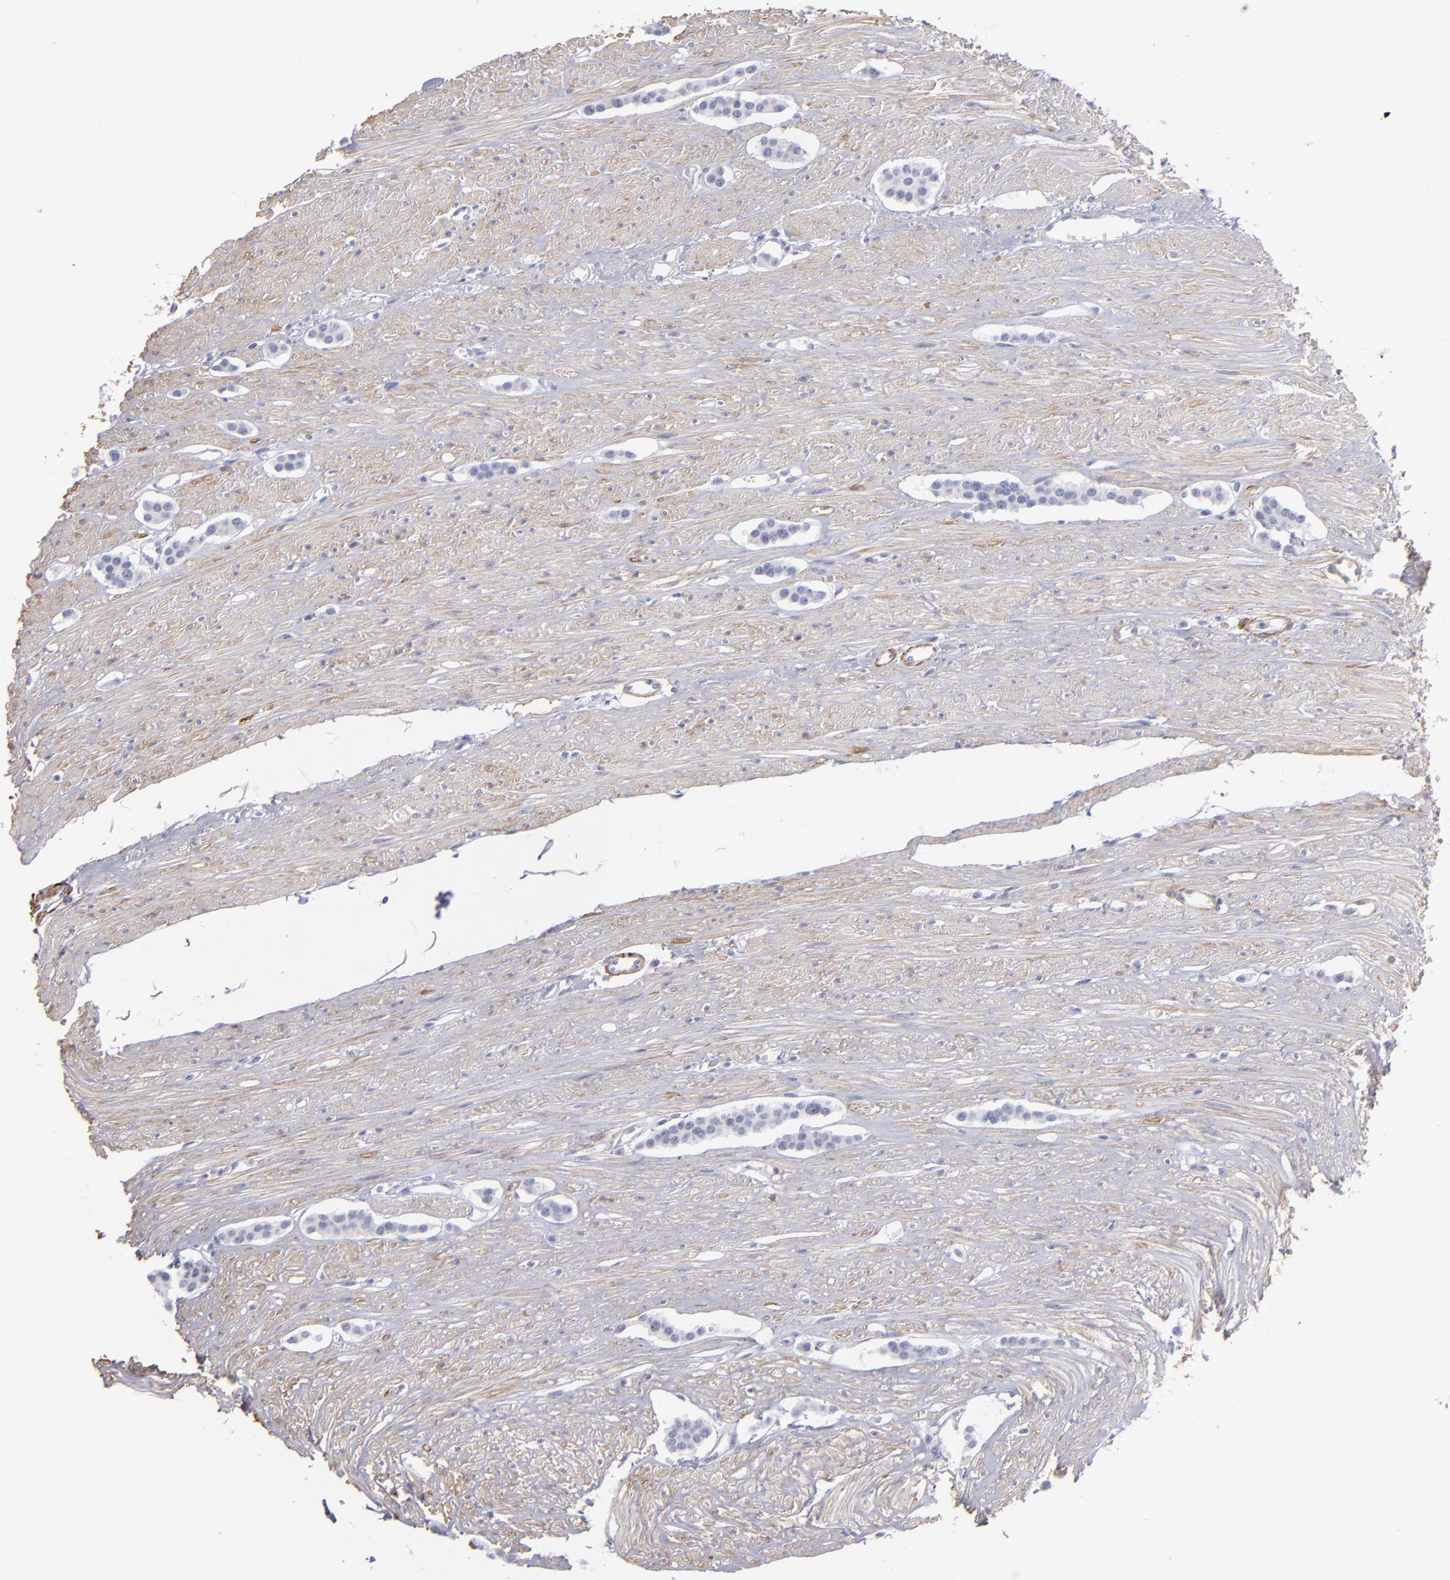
{"staining": {"intensity": "negative", "quantity": "none", "location": "none"}, "tissue": "carcinoid", "cell_type": "Tumor cells", "image_type": "cancer", "snomed": [{"axis": "morphology", "description": "Carcinoid, malignant, NOS"}, {"axis": "topography", "description": "Small intestine"}], "caption": "Immunohistochemistry (IHC) of carcinoid shows no expression in tumor cells.", "gene": "MYH11", "patient": {"sex": "male", "age": 60}}